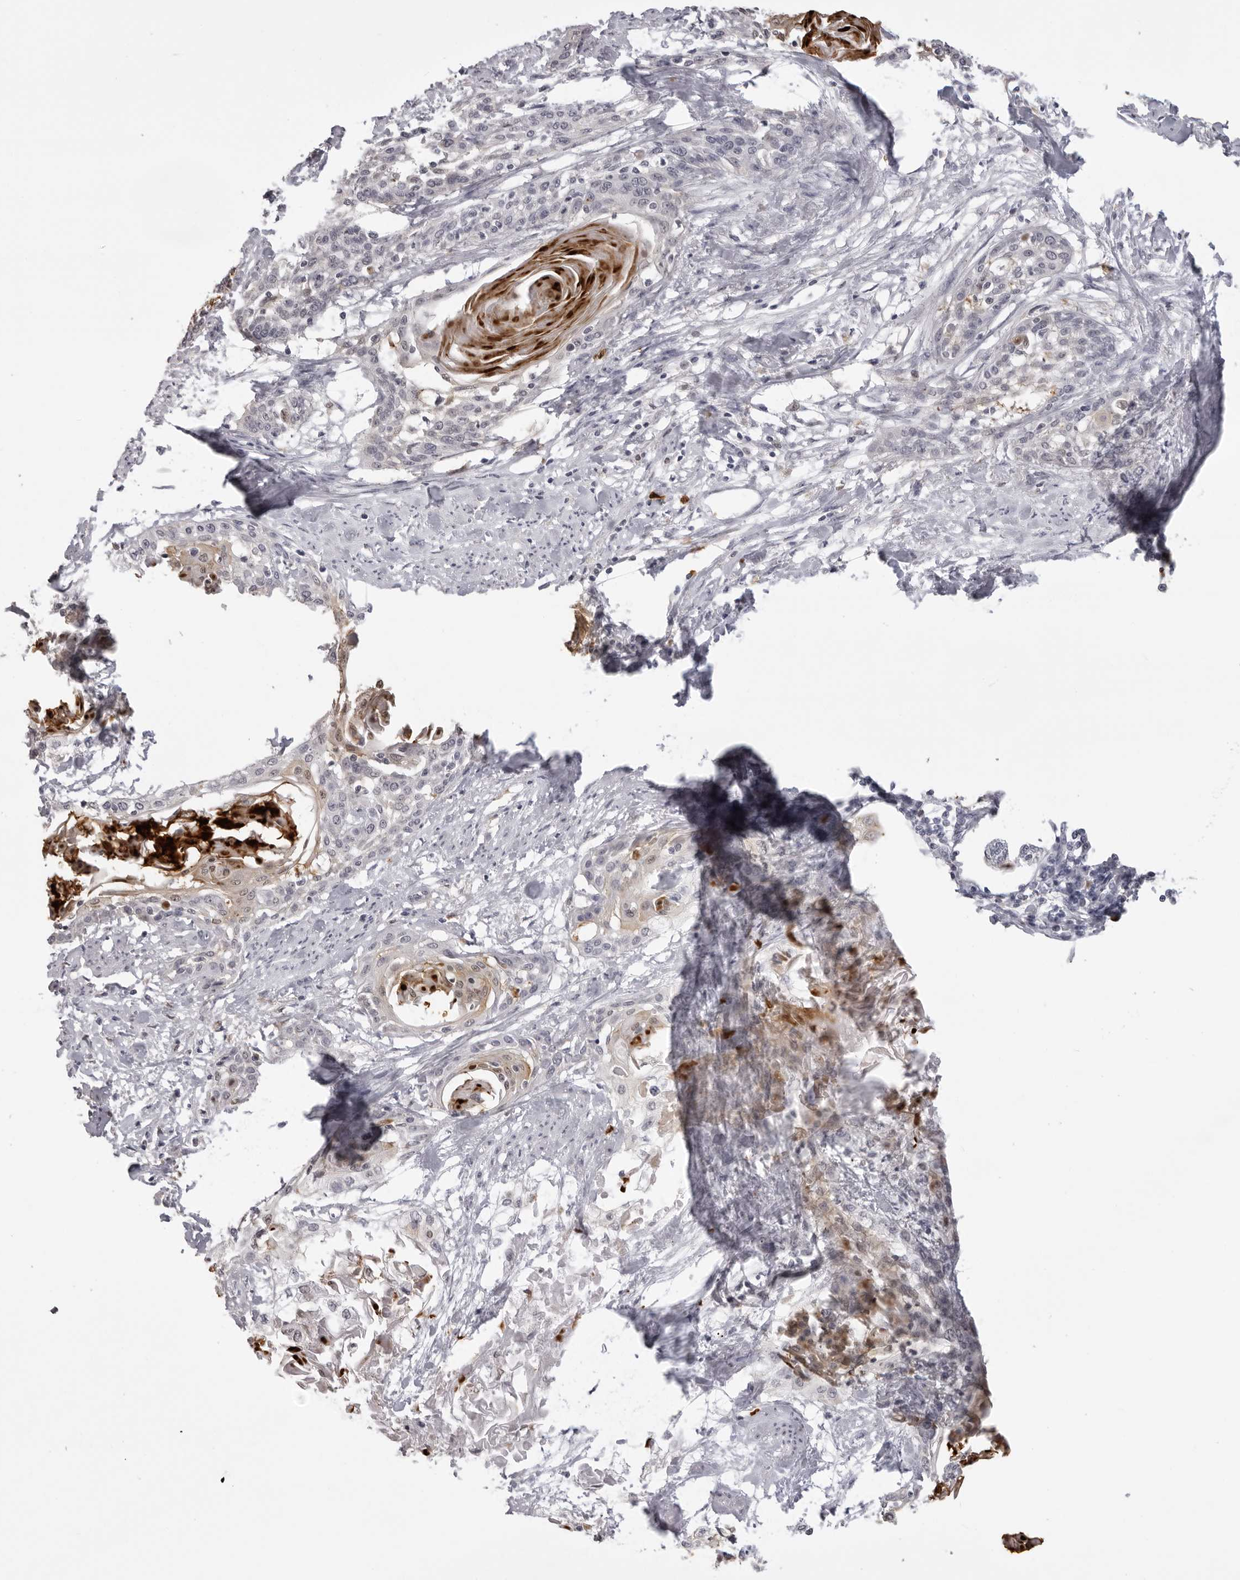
{"staining": {"intensity": "weak", "quantity": "<25%", "location": "cytoplasmic/membranous,nuclear"}, "tissue": "cervical cancer", "cell_type": "Tumor cells", "image_type": "cancer", "snomed": [{"axis": "morphology", "description": "Squamous cell carcinoma, NOS"}, {"axis": "topography", "description": "Cervix"}], "caption": "Tumor cells show no significant staining in cervical squamous cell carcinoma.", "gene": "IL31", "patient": {"sex": "female", "age": 57}}